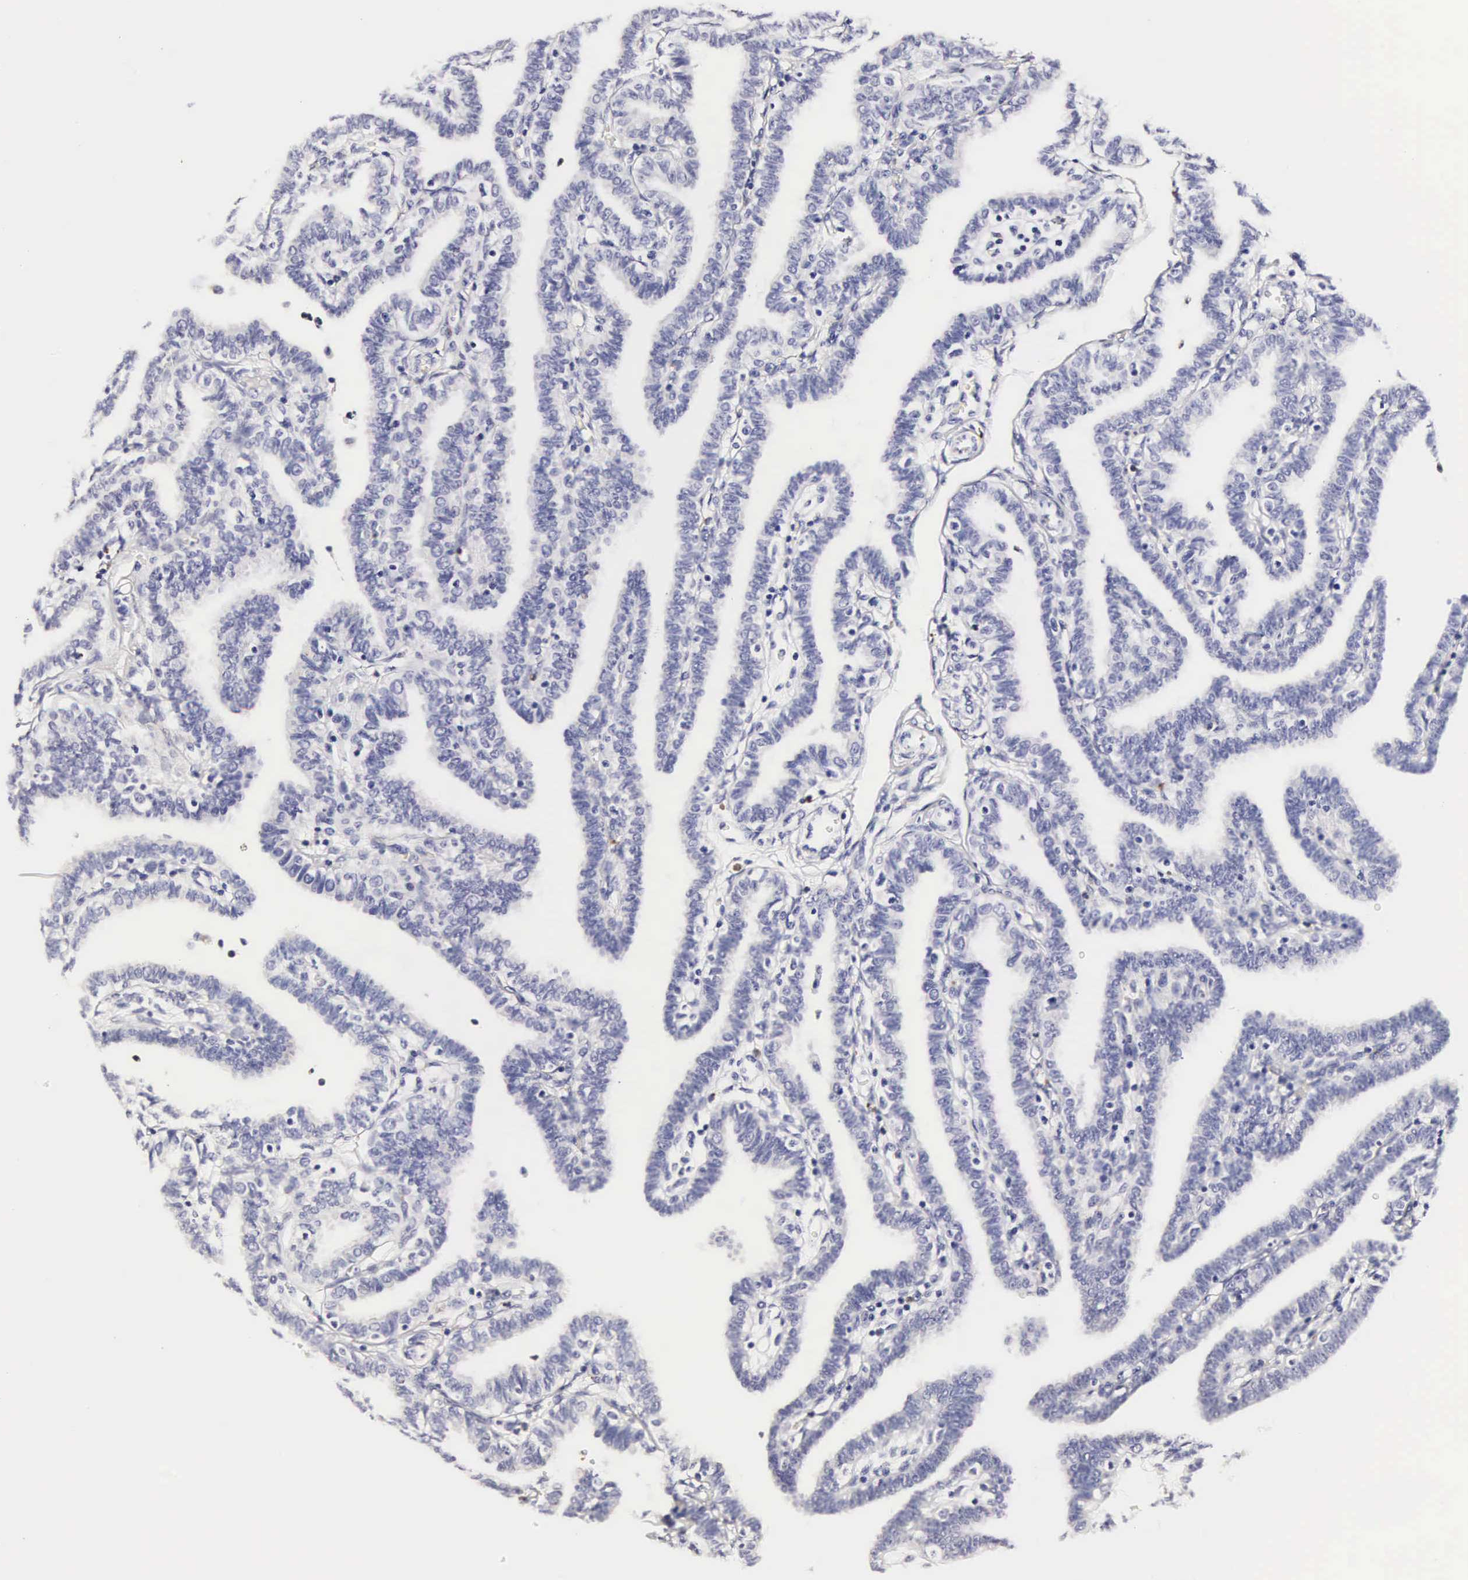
{"staining": {"intensity": "negative", "quantity": "none", "location": "none"}, "tissue": "fallopian tube", "cell_type": "Glandular cells", "image_type": "normal", "snomed": [{"axis": "morphology", "description": "Normal tissue, NOS"}, {"axis": "topography", "description": "Fallopian tube"}], "caption": "Immunohistochemistry photomicrograph of normal fallopian tube: fallopian tube stained with DAB demonstrates no significant protein expression in glandular cells. The staining is performed using DAB brown chromogen with nuclei counter-stained in using hematoxylin.", "gene": "RNASE6", "patient": {"sex": "female", "age": 41}}